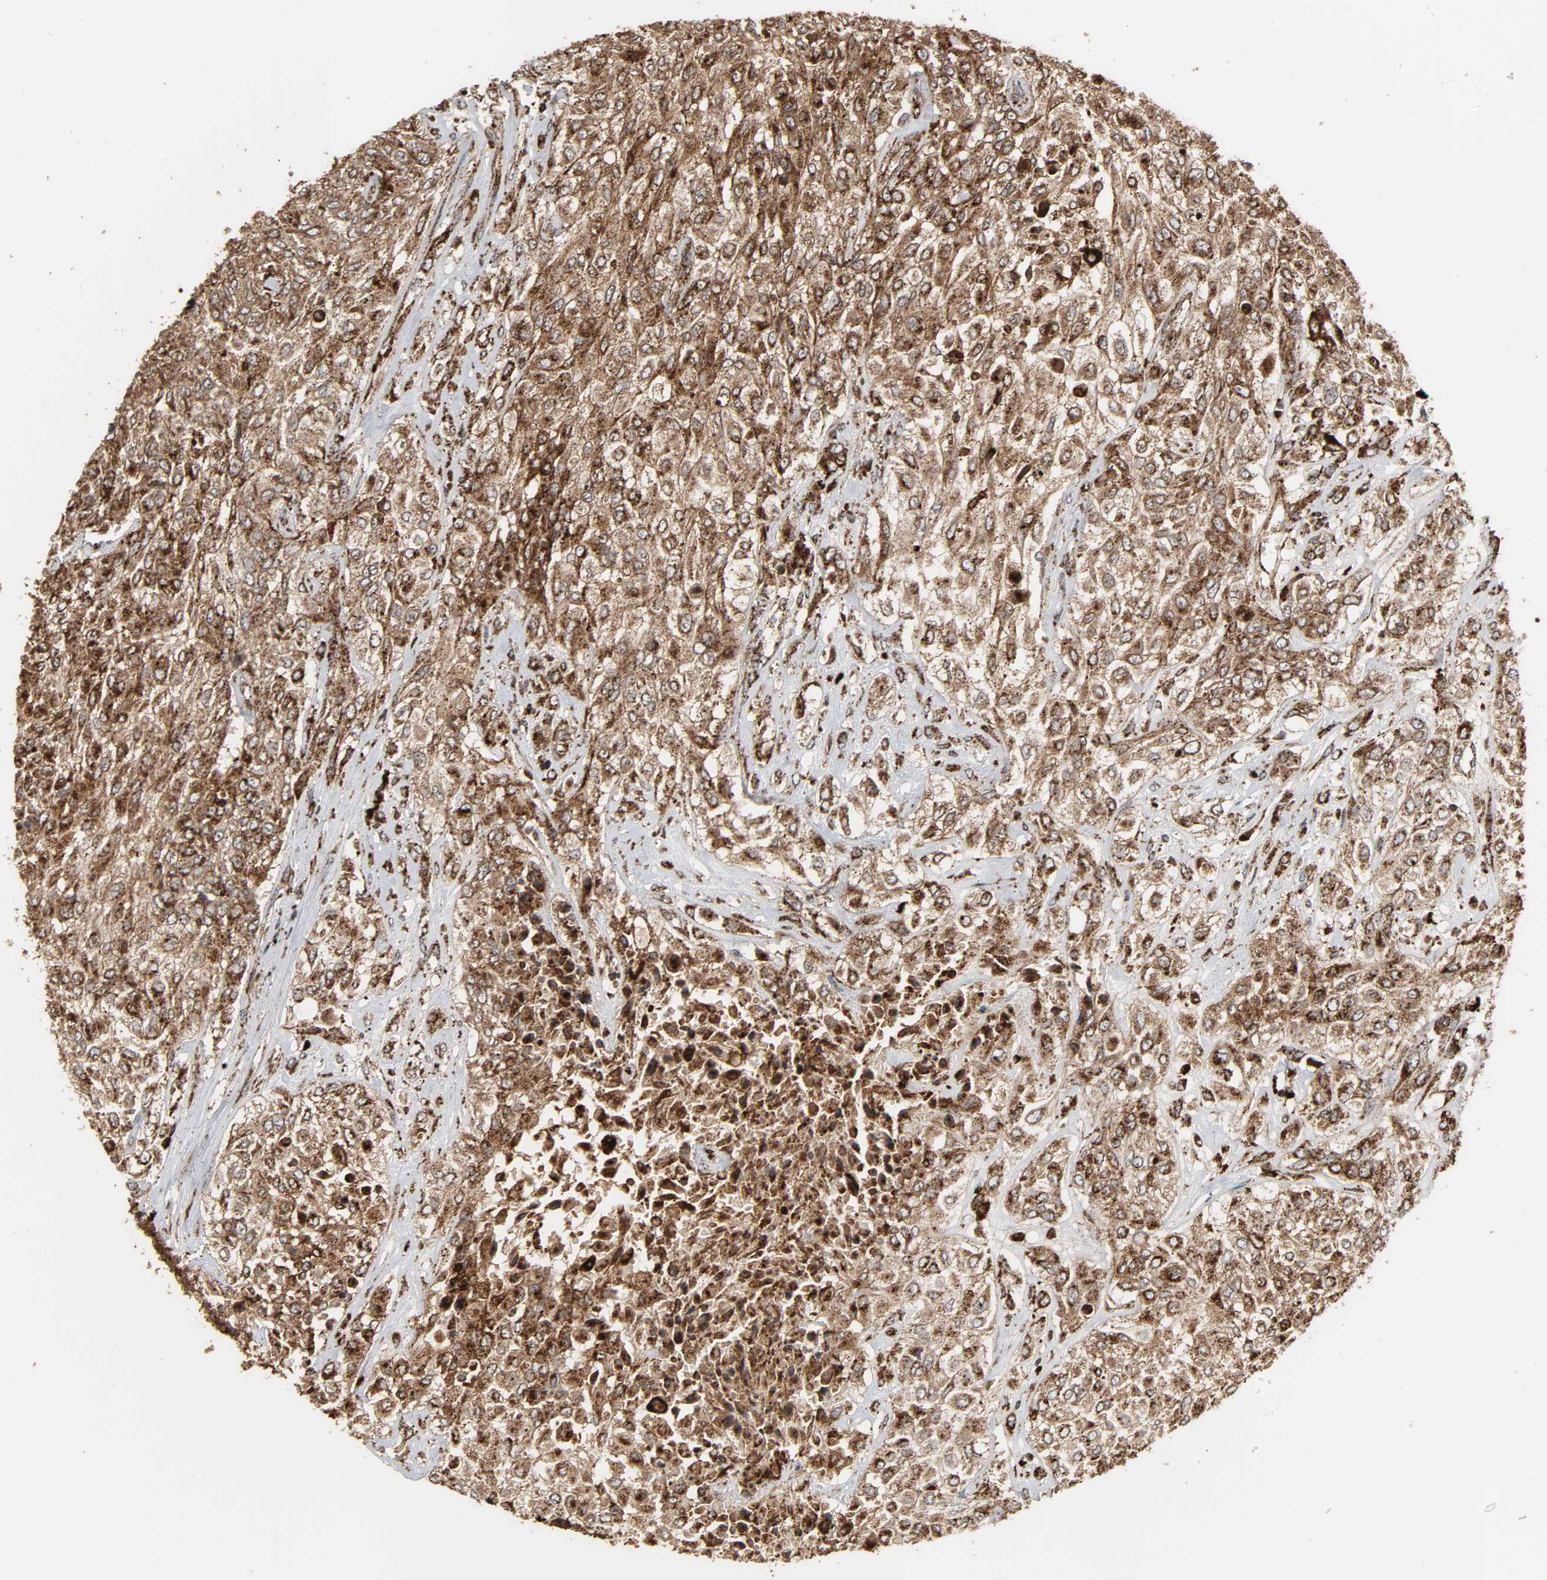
{"staining": {"intensity": "moderate", "quantity": ">75%", "location": "cytoplasmic/membranous"}, "tissue": "urothelial cancer", "cell_type": "Tumor cells", "image_type": "cancer", "snomed": [{"axis": "morphology", "description": "Urothelial carcinoma, High grade"}, {"axis": "topography", "description": "Urinary bladder"}], "caption": "High-grade urothelial carcinoma stained with DAB (3,3'-diaminobenzidine) immunohistochemistry (IHC) exhibits medium levels of moderate cytoplasmic/membranous positivity in approximately >75% of tumor cells. The protein of interest is stained brown, and the nuclei are stained in blue (DAB (3,3'-diaminobenzidine) IHC with brightfield microscopy, high magnification).", "gene": "PSAP", "patient": {"sex": "male", "age": 57}}